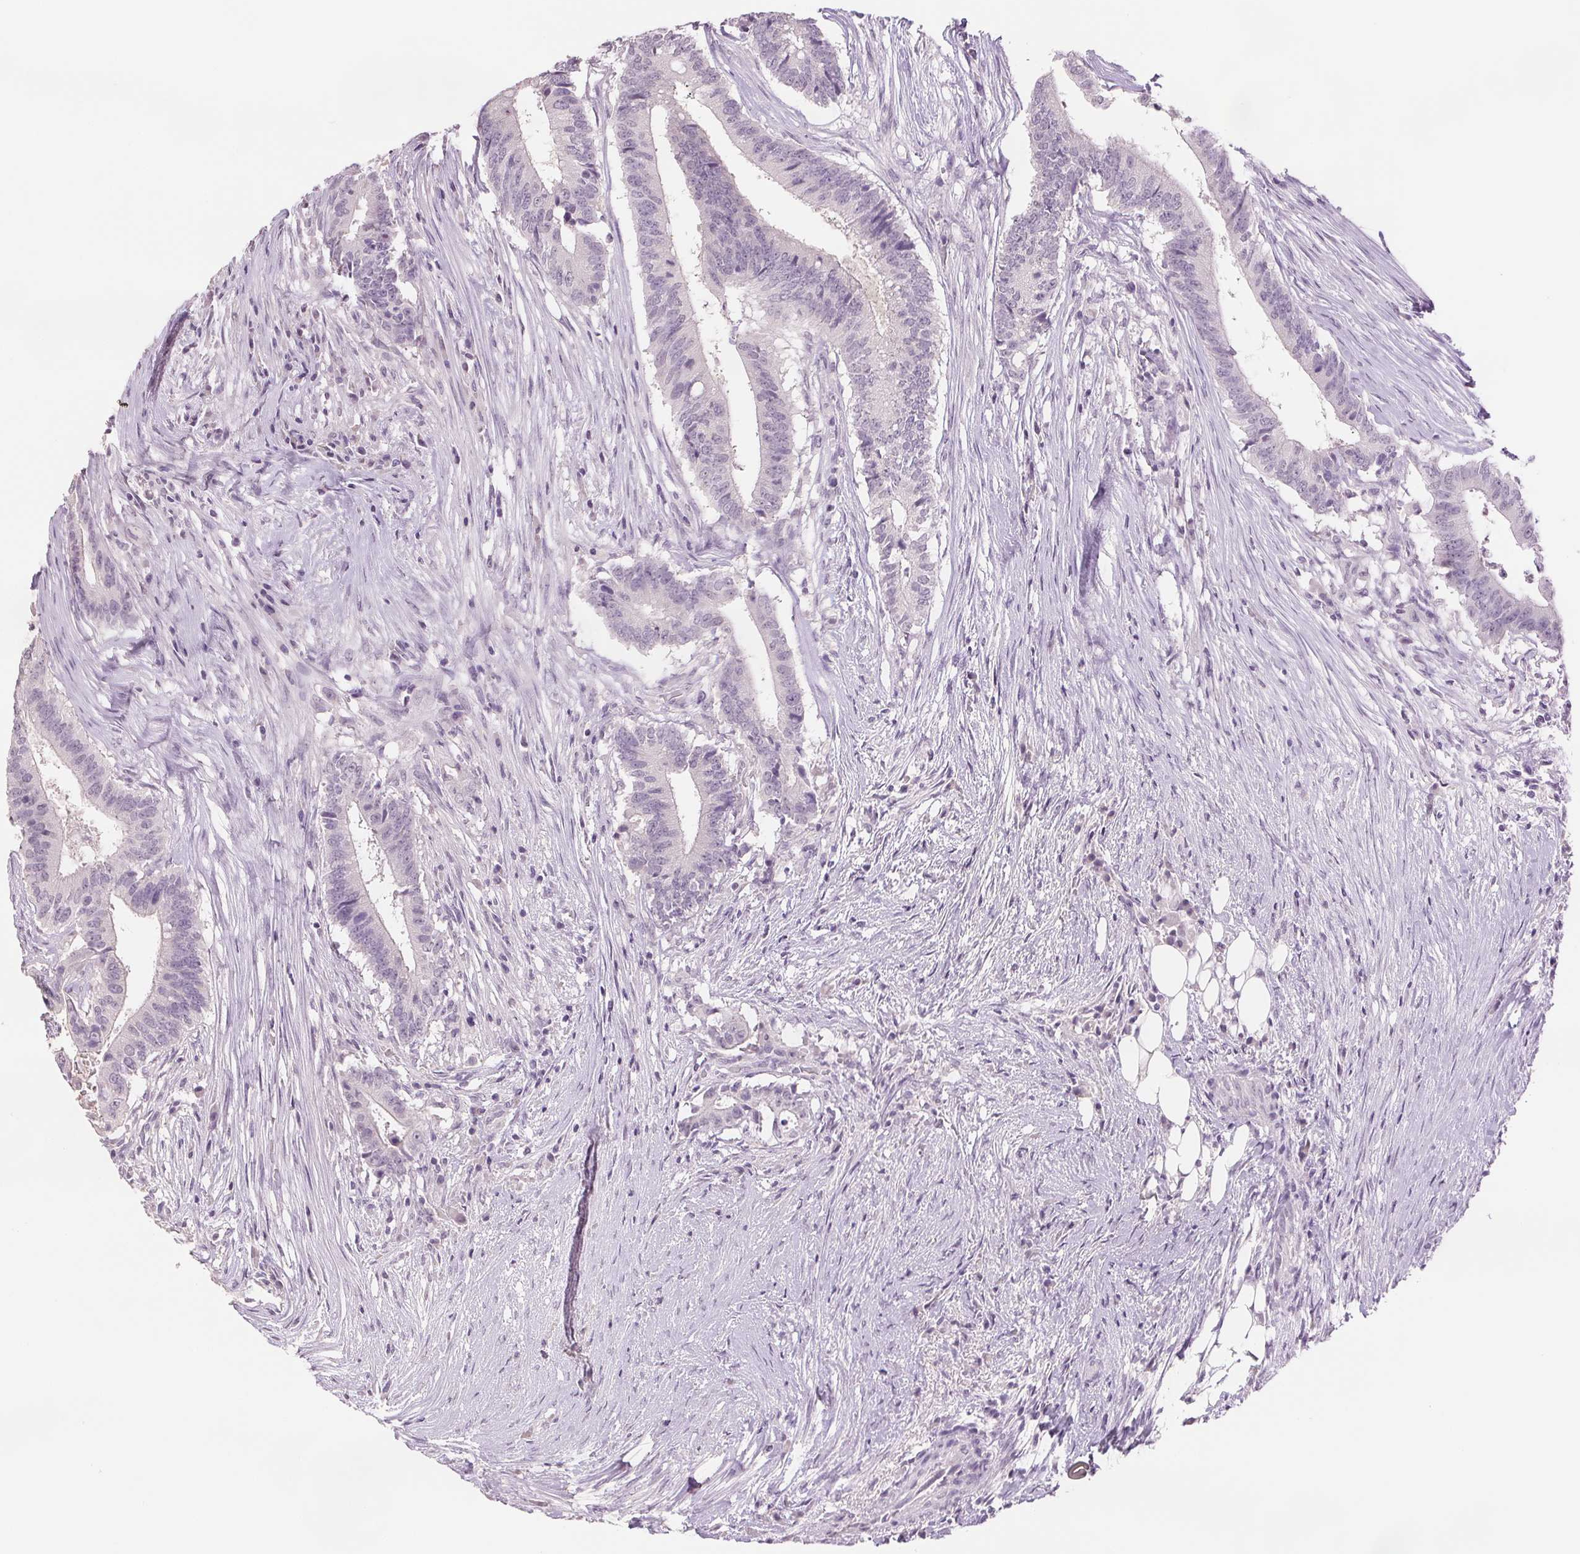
{"staining": {"intensity": "negative", "quantity": "none", "location": "none"}, "tissue": "colorectal cancer", "cell_type": "Tumor cells", "image_type": "cancer", "snomed": [{"axis": "morphology", "description": "Adenocarcinoma, NOS"}, {"axis": "topography", "description": "Colon"}], "caption": "Tumor cells show no significant positivity in colorectal adenocarcinoma.", "gene": "SCGN", "patient": {"sex": "female", "age": 43}}